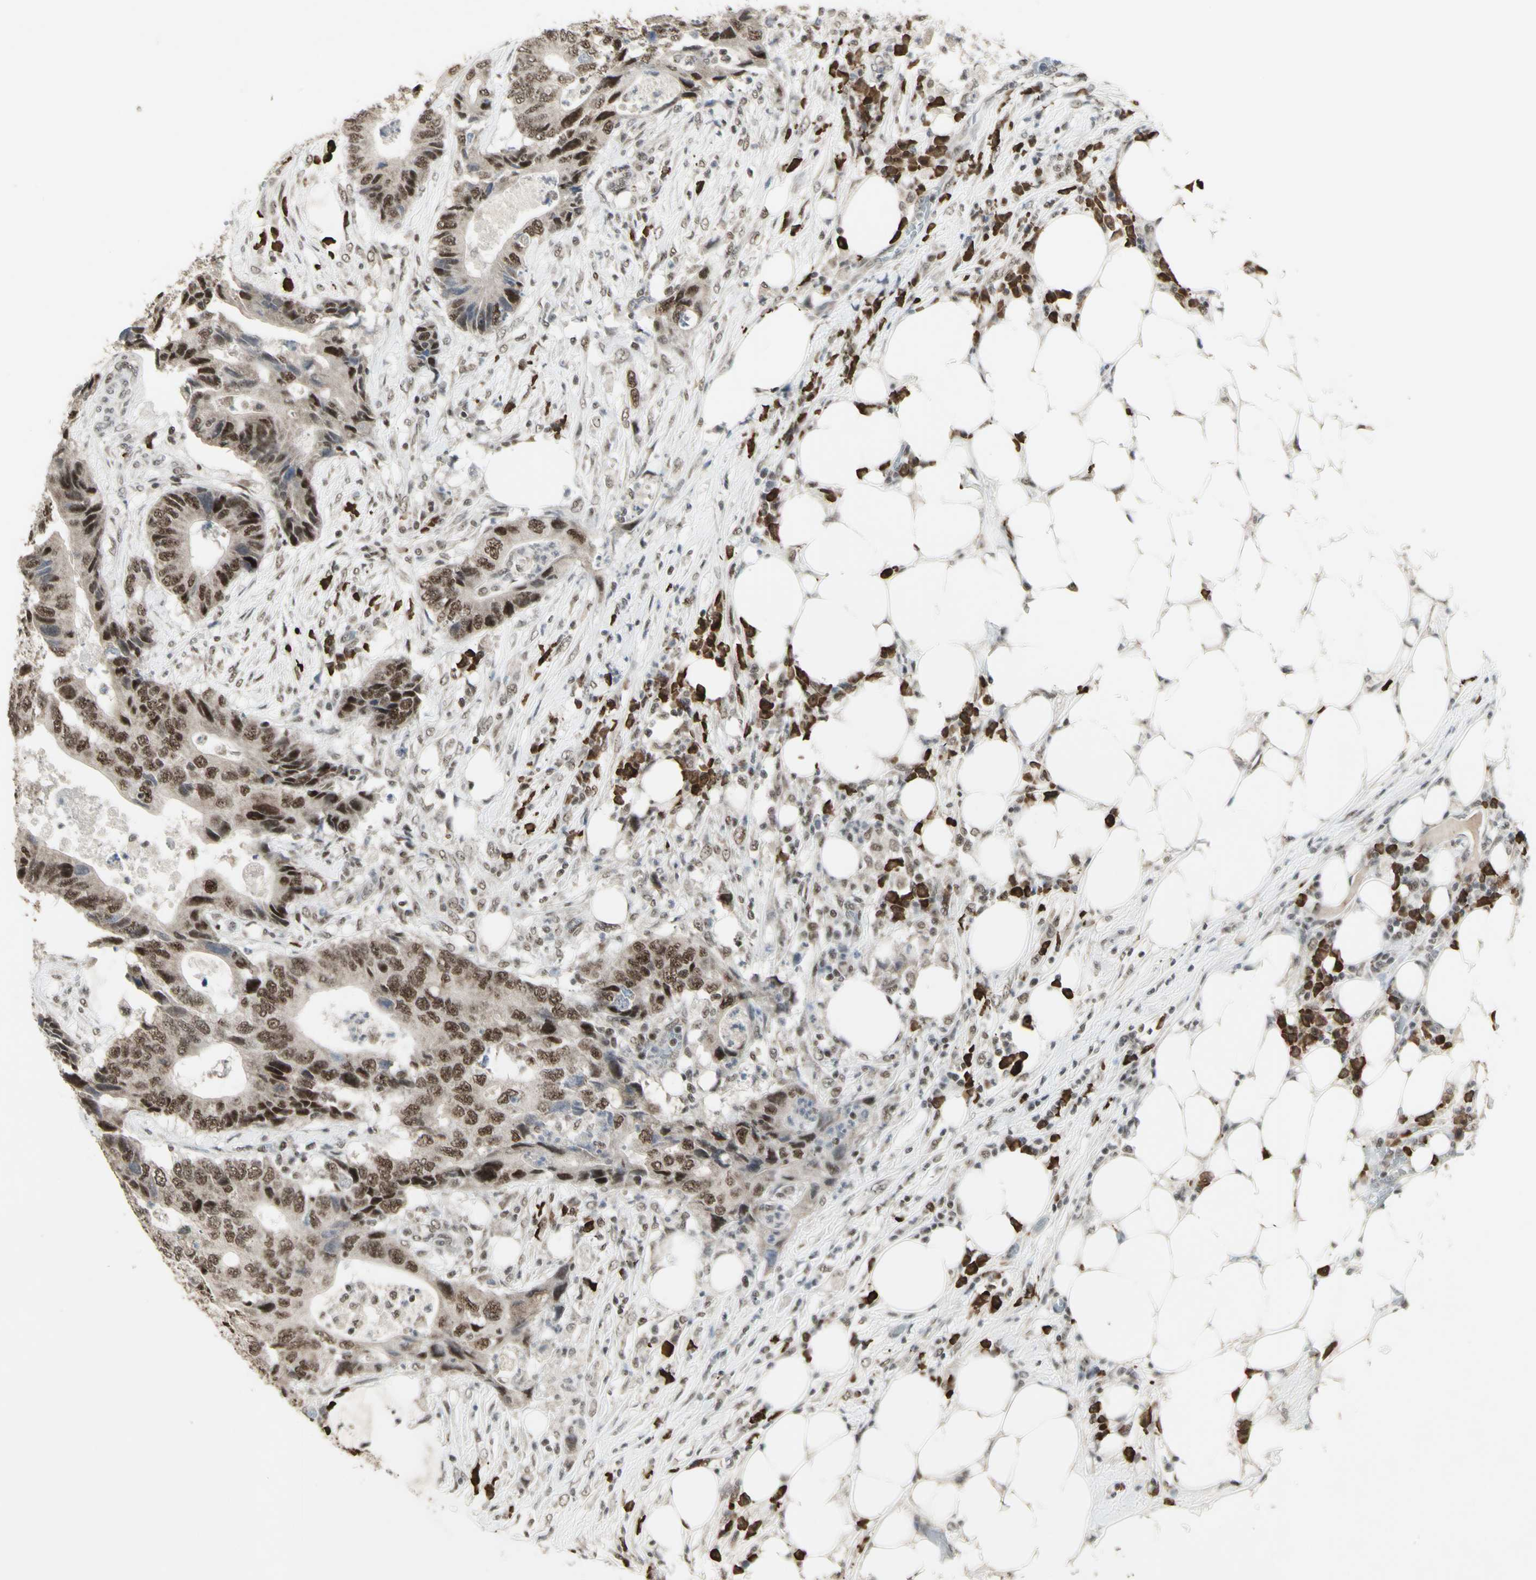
{"staining": {"intensity": "strong", "quantity": "<25%", "location": "nuclear"}, "tissue": "colorectal cancer", "cell_type": "Tumor cells", "image_type": "cancer", "snomed": [{"axis": "morphology", "description": "Adenocarcinoma, NOS"}, {"axis": "topography", "description": "Colon"}], "caption": "The photomicrograph exhibits staining of colorectal cancer (adenocarcinoma), revealing strong nuclear protein expression (brown color) within tumor cells. Using DAB (brown) and hematoxylin (blue) stains, captured at high magnification using brightfield microscopy.", "gene": "CCNT1", "patient": {"sex": "male", "age": 71}}